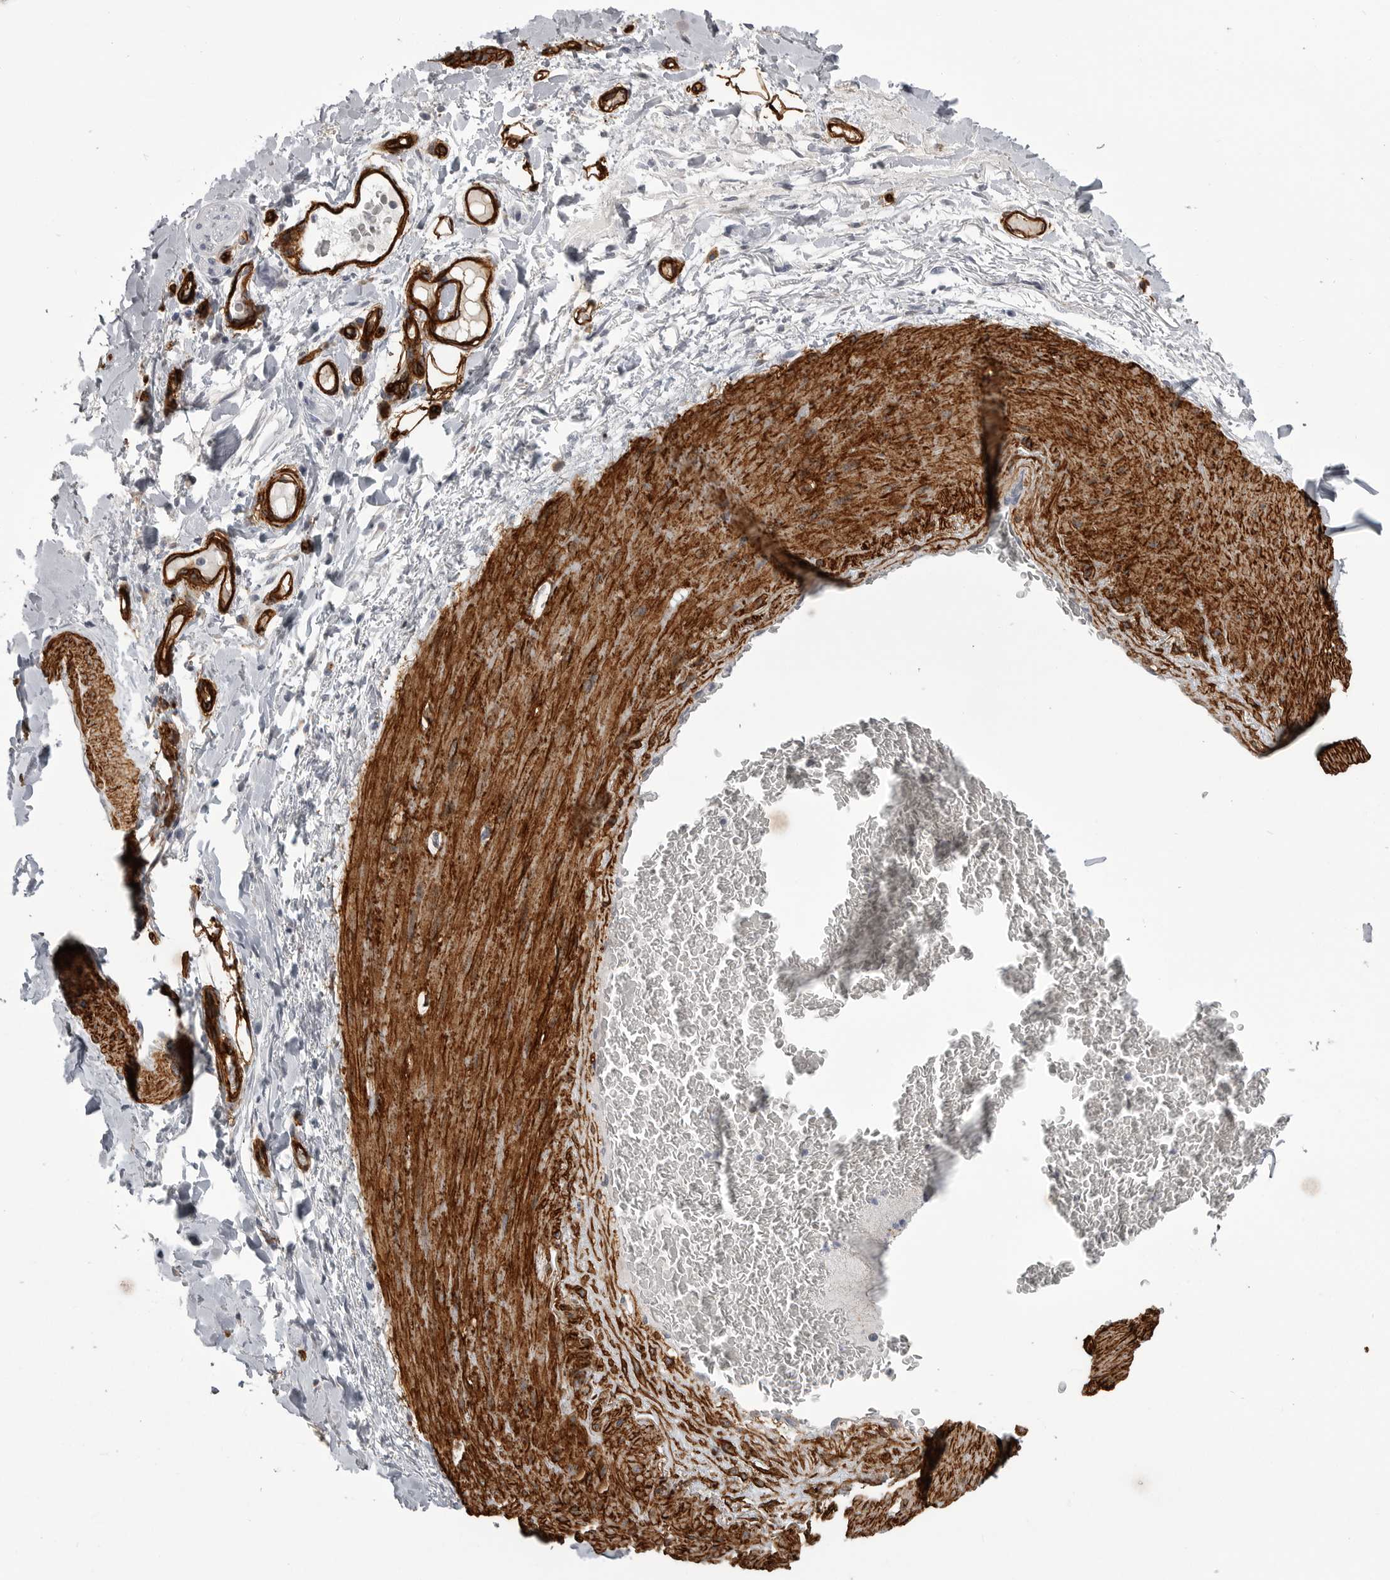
{"staining": {"intensity": "strong", "quantity": ">75%", "location": "cytoplasmic/membranous"}, "tissue": "adipose tissue", "cell_type": "Adipocytes", "image_type": "normal", "snomed": [{"axis": "morphology", "description": "Normal tissue, NOS"}, {"axis": "morphology", "description": "Adenocarcinoma, NOS"}, {"axis": "topography", "description": "Esophagus"}], "caption": "The image displays staining of benign adipose tissue, revealing strong cytoplasmic/membranous protein positivity (brown color) within adipocytes.", "gene": "AOC3", "patient": {"sex": "male", "age": 62}}